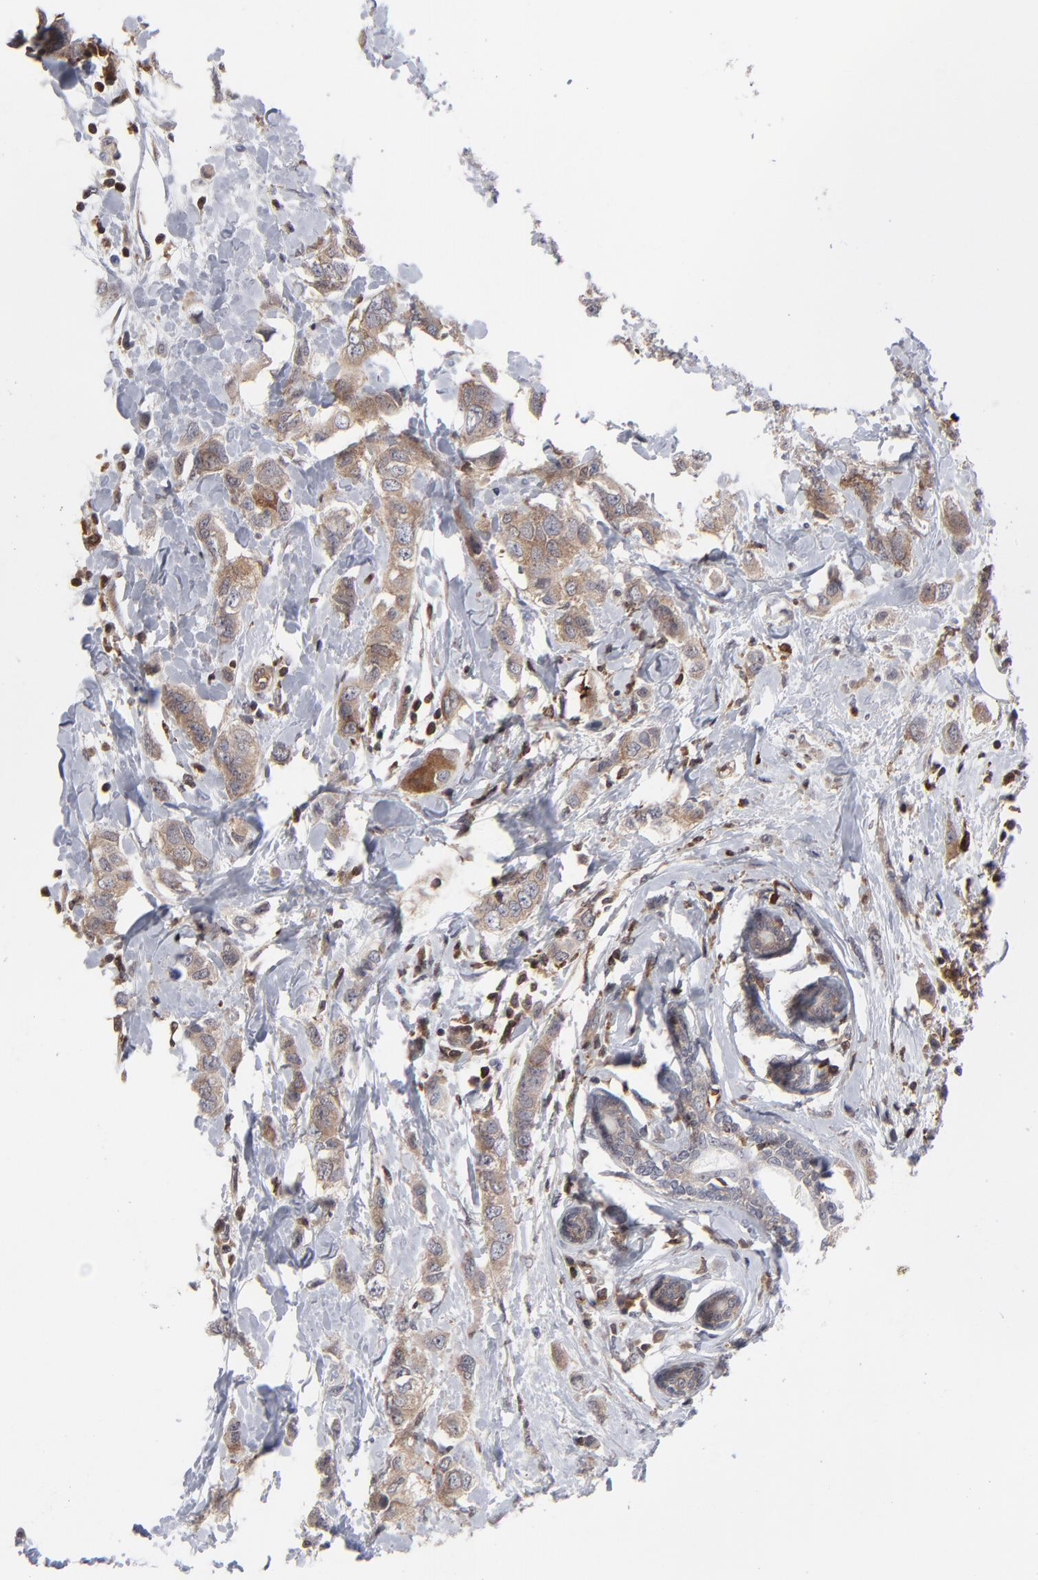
{"staining": {"intensity": "moderate", "quantity": ">75%", "location": "cytoplasmic/membranous"}, "tissue": "breast cancer", "cell_type": "Tumor cells", "image_type": "cancer", "snomed": [{"axis": "morphology", "description": "Normal tissue, NOS"}, {"axis": "morphology", "description": "Duct carcinoma"}, {"axis": "topography", "description": "Breast"}], "caption": "The immunohistochemical stain highlights moderate cytoplasmic/membranous expression in tumor cells of breast cancer (infiltrating ductal carcinoma) tissue.", "gene": "MAP2K1", "patient": {"sex": "female", "age": 50}}